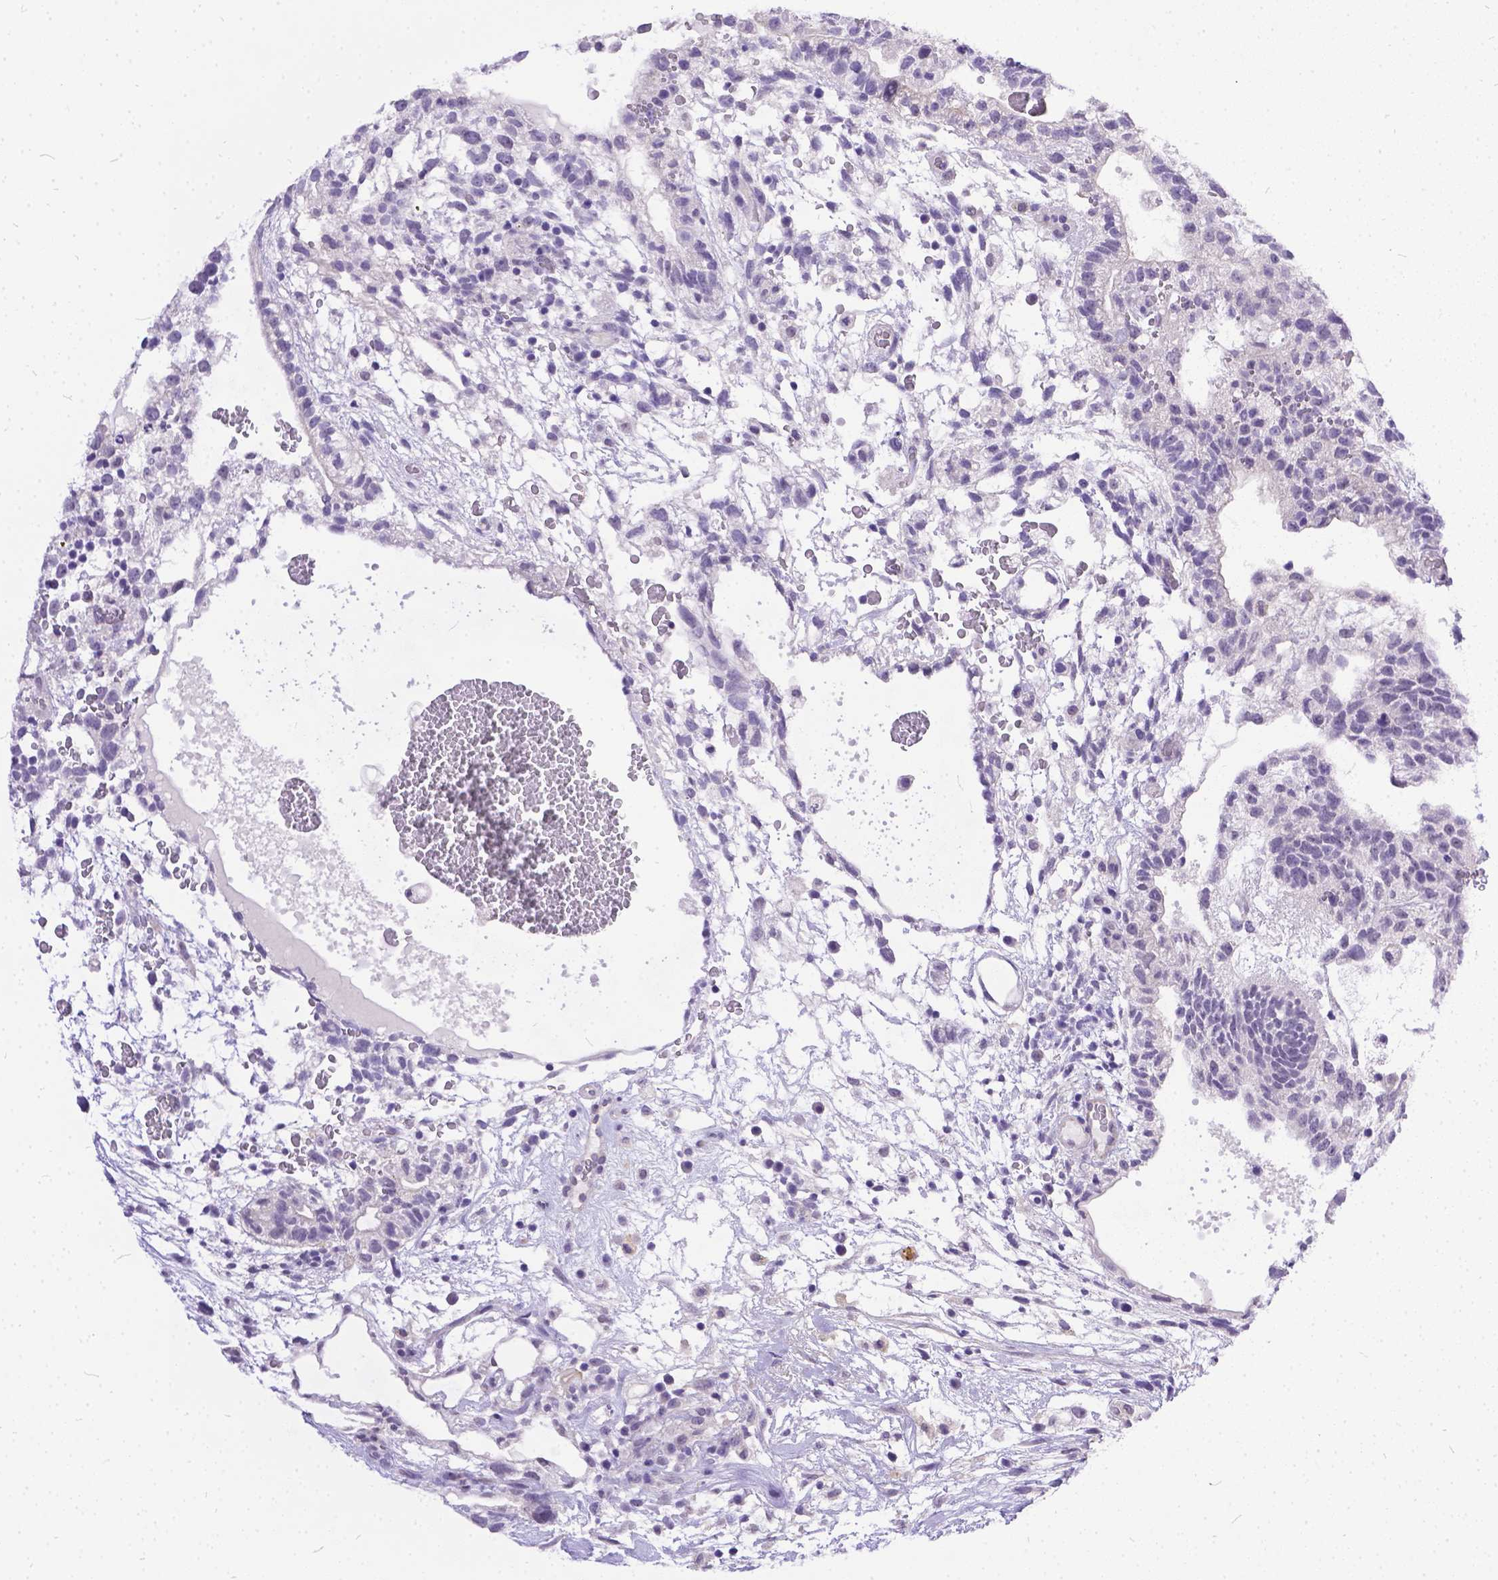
{"staining": {"intensity": "negative", "quantity": "none", "location": "none"}, "tissue": "testis cancer", "cell_type": "Tumor cells", "image_type": "cancer", "snomed": [{"axis": "morphology", "description": "Normal tissue, NOS"}, {"axis": "morphology", "description": "Carcinoma, Embryonal, NOS"}, {"axis": "topography", "description": "Testis"}], "caption": "A high-resolution image shows IHC staining of testis cancer (embryonal carcinoma), which displays no significant staining in tumor cells.", "gene": "DLEC1", "patient": {"sex": "male", "age": 32}}